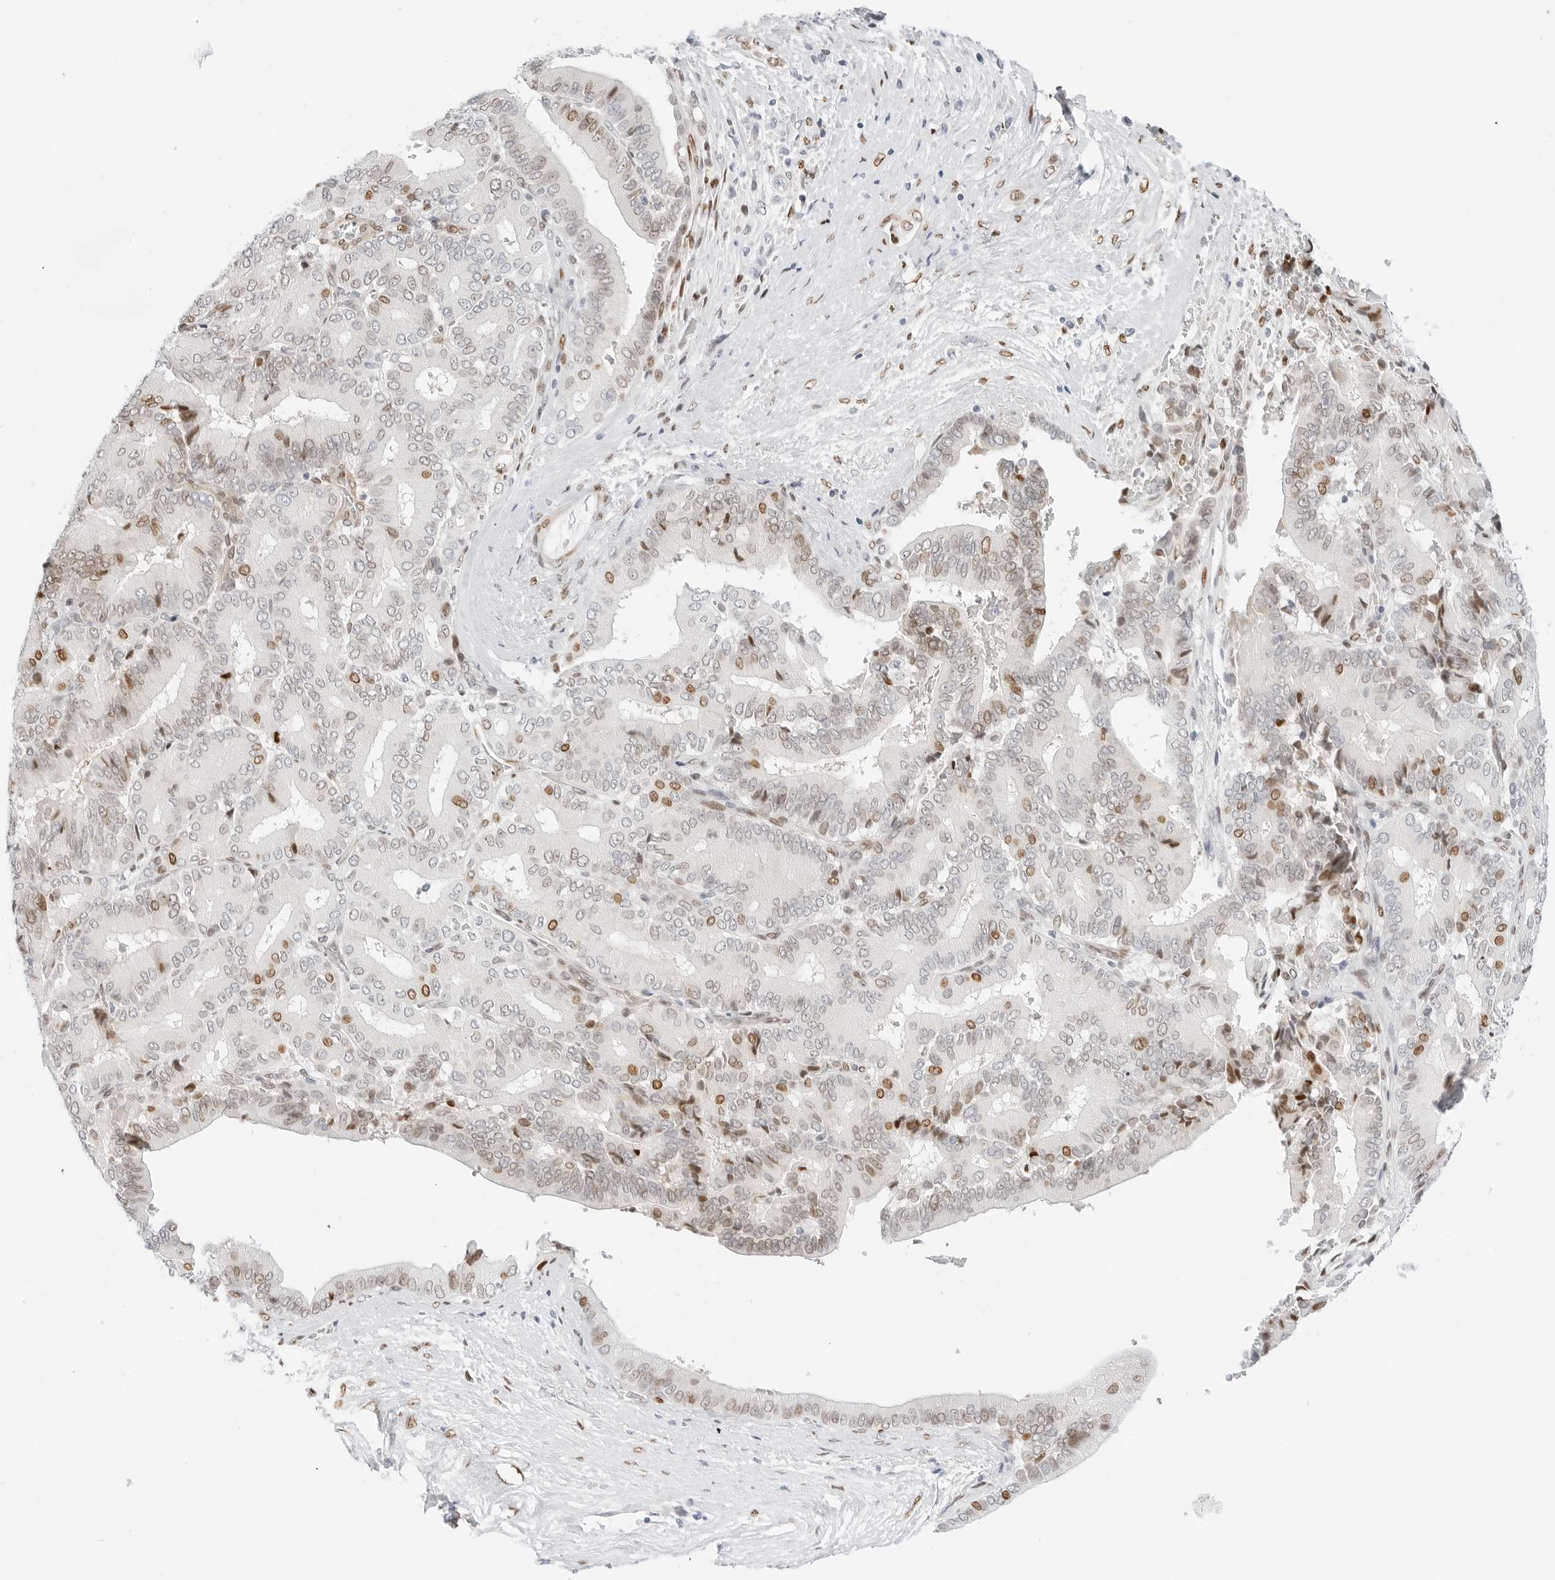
{"staining": {"intensity": "moderate", "quantity": "<25%", "location": "nuclear"}, "tissue": "liver cancer", "cell_type": "Tumor cells", "image_type": "cancer", "snomed": [{"axis": "morphology", "description": "Cholangiocarcinoma"}, {"axis": "topography", "description": "Liver"}], "caption": "About <25% of tumor cells in human liver cancer reveal moderate nuclear protein staining as visualized by brown immunohistochemical staining.", "gene": "SPIDR", "patient": {"sex": "female", "age": 75}}